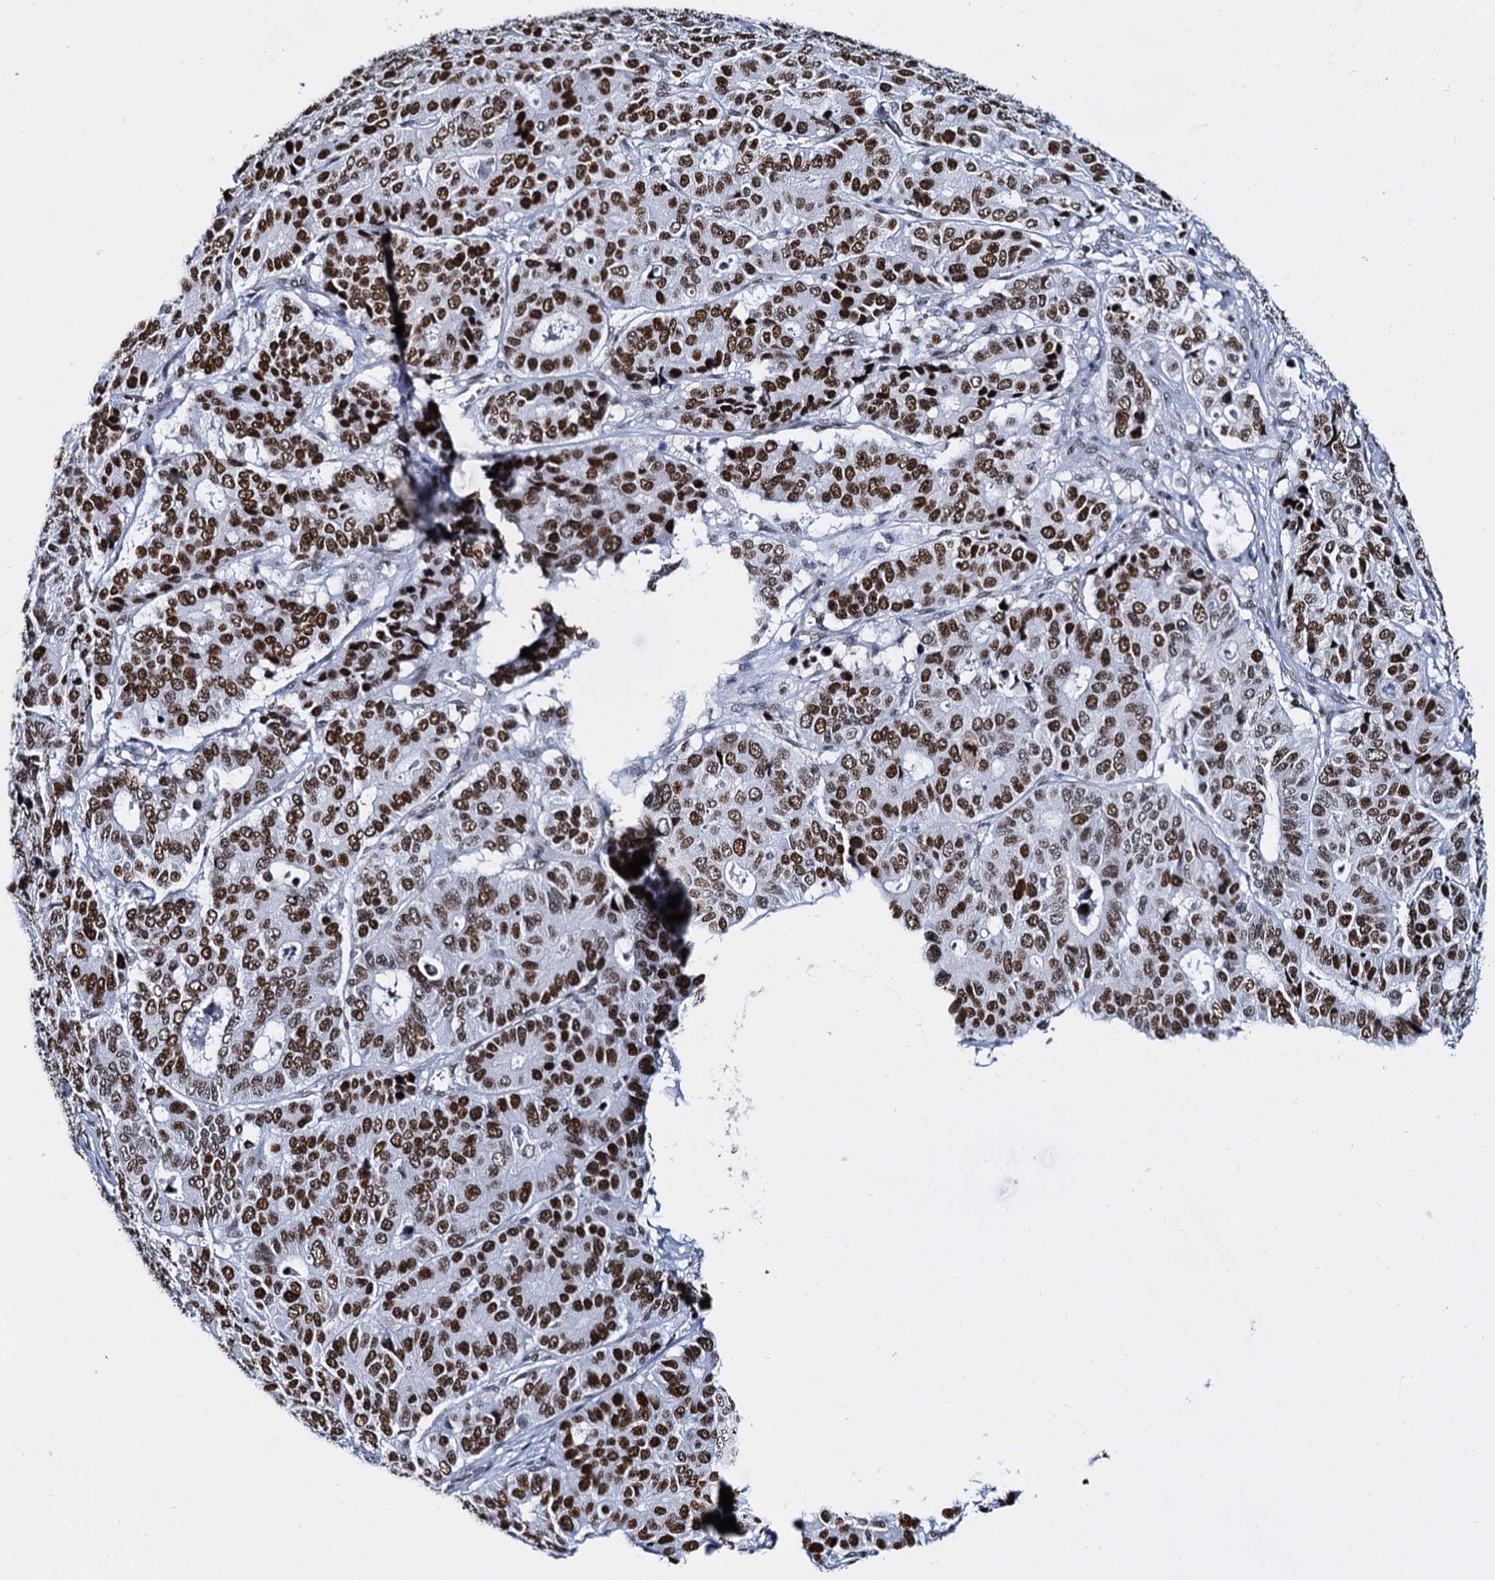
{"staining": {"intensity": "strong", "quantity": ">75%", "location": "nuclear"}, "tissue": "pancreatic cancer", "cell_type": "Tumor cells", "image_type": "cancer", "snomed": [{"axis": "morphology", "description": "Adenocarcinoma, NOS"}, {"axis": "topography", "description": "Pancreas"}], "caption": "Protein staining by immunohistochemistry displays strong nuclear staining in approximately >75% of tumor cells in pancreatic cancer (adenocarcinoma).", "gene": "CMAS", "patient": {"sex": "male", "age": 50}}